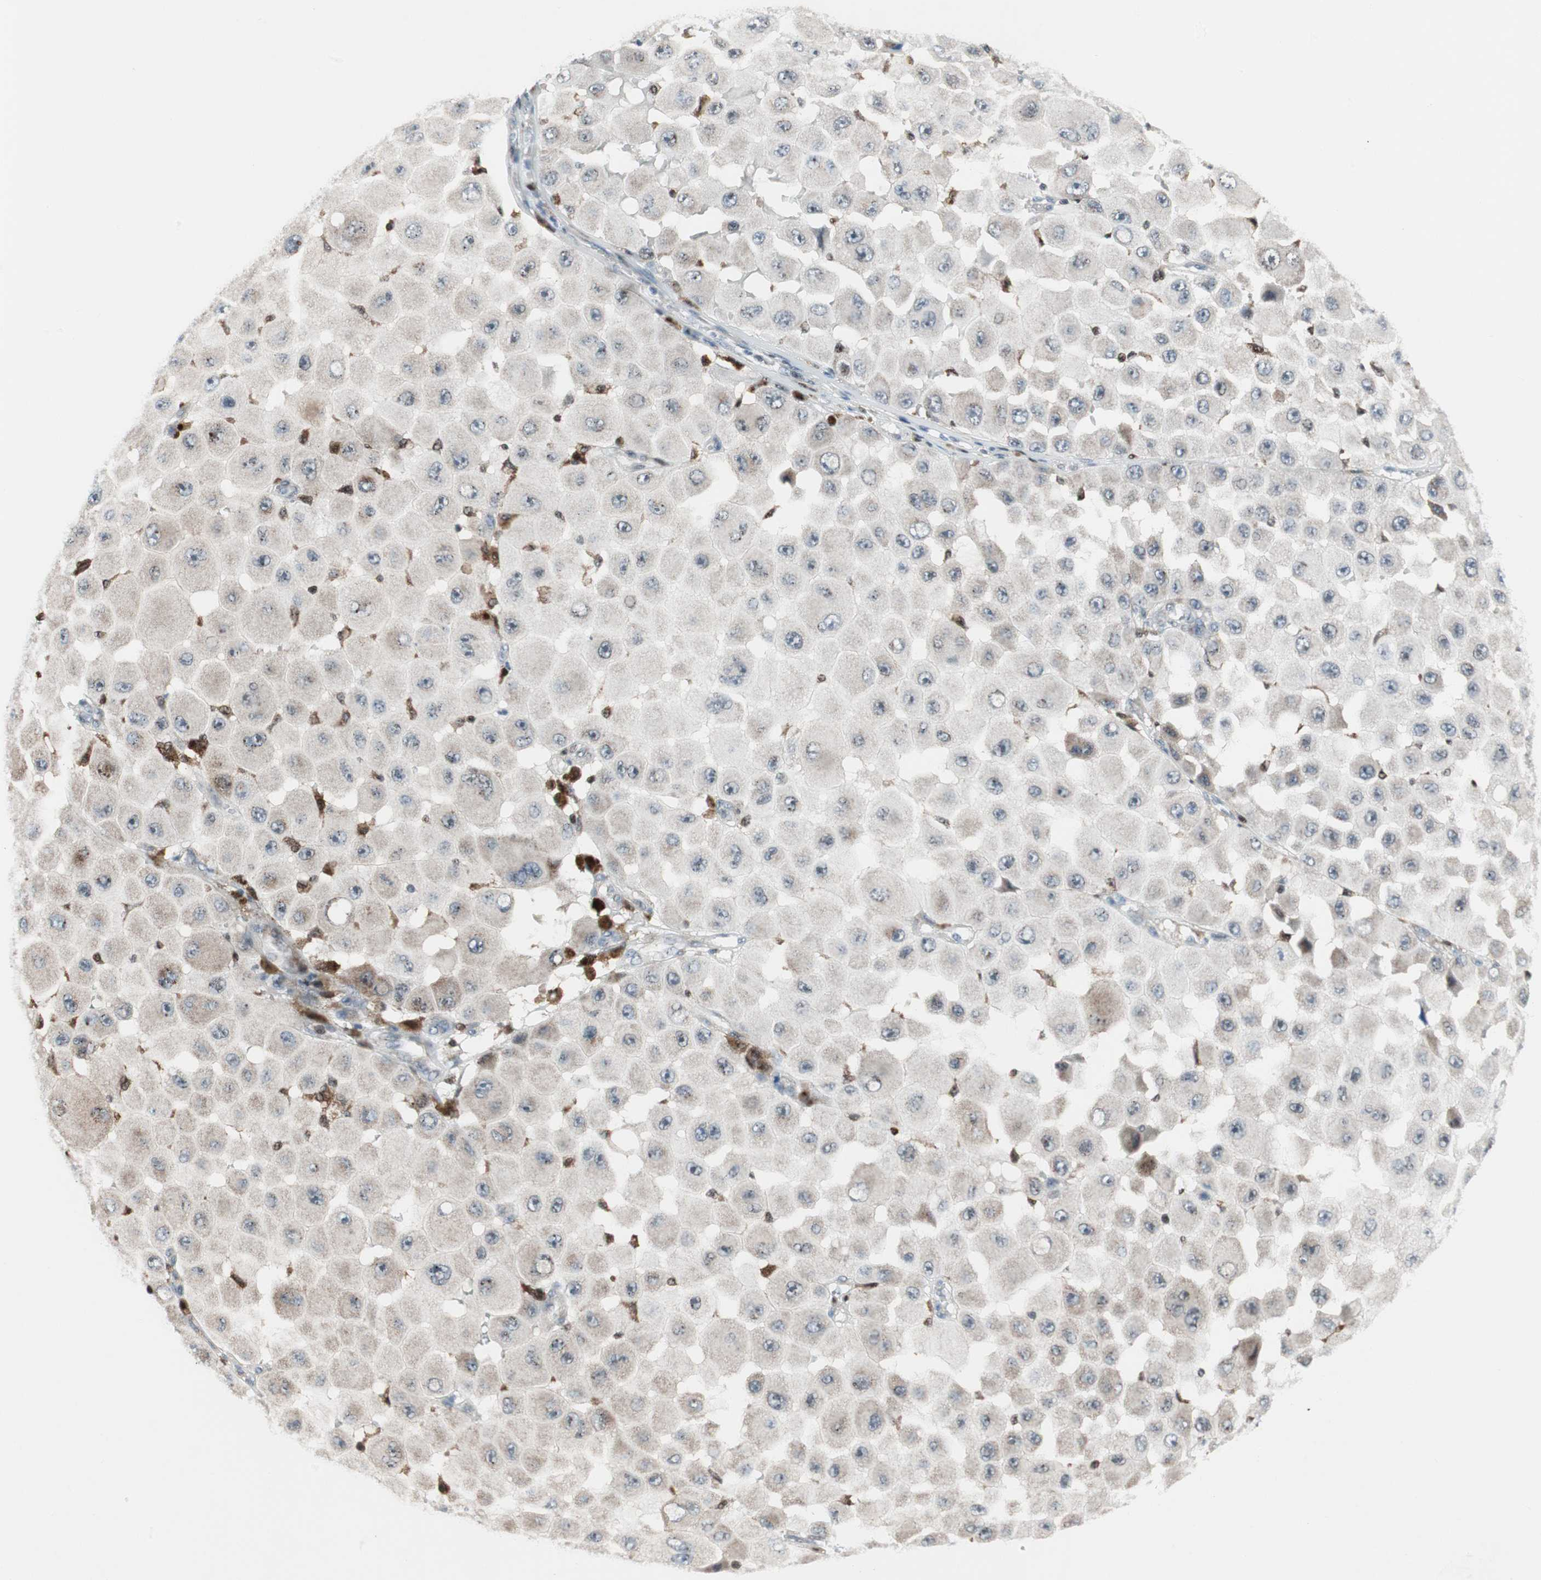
{"staining": {"intensity": "weak", "quantity": "<25%", "location": "cytoplasmic/membranous"}, "tissue": "melanoma", "cell_type": "Tumor cells", "image_type": "cancer", "snomed": [{"axis": "morphology", "description": "Malignant melanoma, NOS"}, {"axis": "topography", "description": "Skin"}], "caption": "The IHC micrograph has no significant expression in tumor cells of malignant melanoma tissue. The staining was performed using DAB to visualize the protein expression in brown, while the nuclei were stained in blue with hematoxylin (Magnification: 20x).", "gene": "RGS10", "patient": {"sex": "female", "age": 81}}